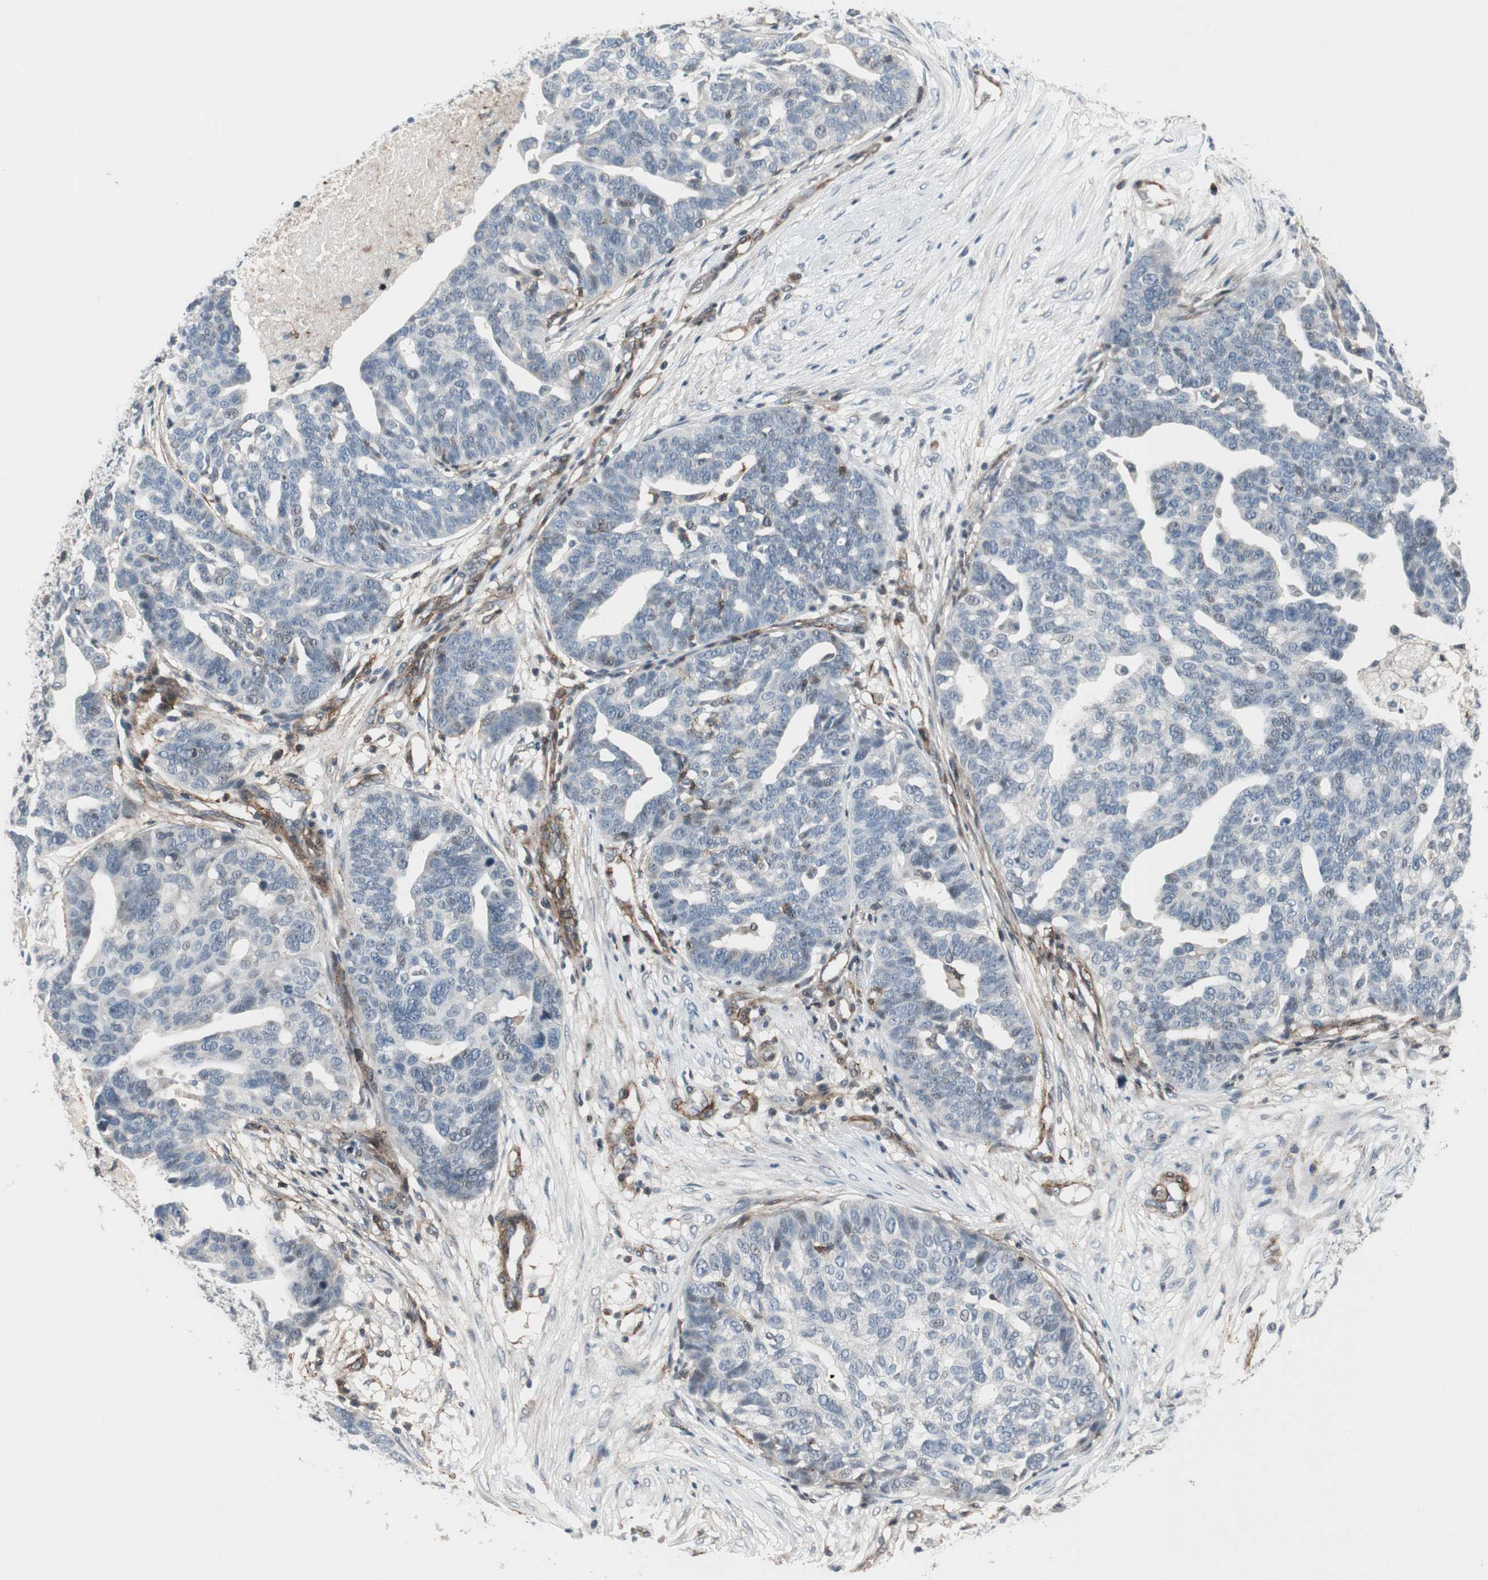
{"staining": {"intensity": "negative", "quantity": "none", "location": "none"}, "tissue": "ovarian cancer", "cell_type": "Tumor cells", "image_type": "cancer", "snomed": [{"axis": "morphology", "description": "Cystadenocarcinoma, serous, NOS"}, {"axis": "topography", "description": "Ovary"}], "caption": "Tumor cells show no significant protein staining in ovarian cancer. (Stains: DAB (3,3'-diaminobenzidine) IHC with hematoxylin counter stain, Microscopy: brightfield microscopy at high magnification).", "gene": "GRHL1", "patient": {"sex": "female", "age": 59}}